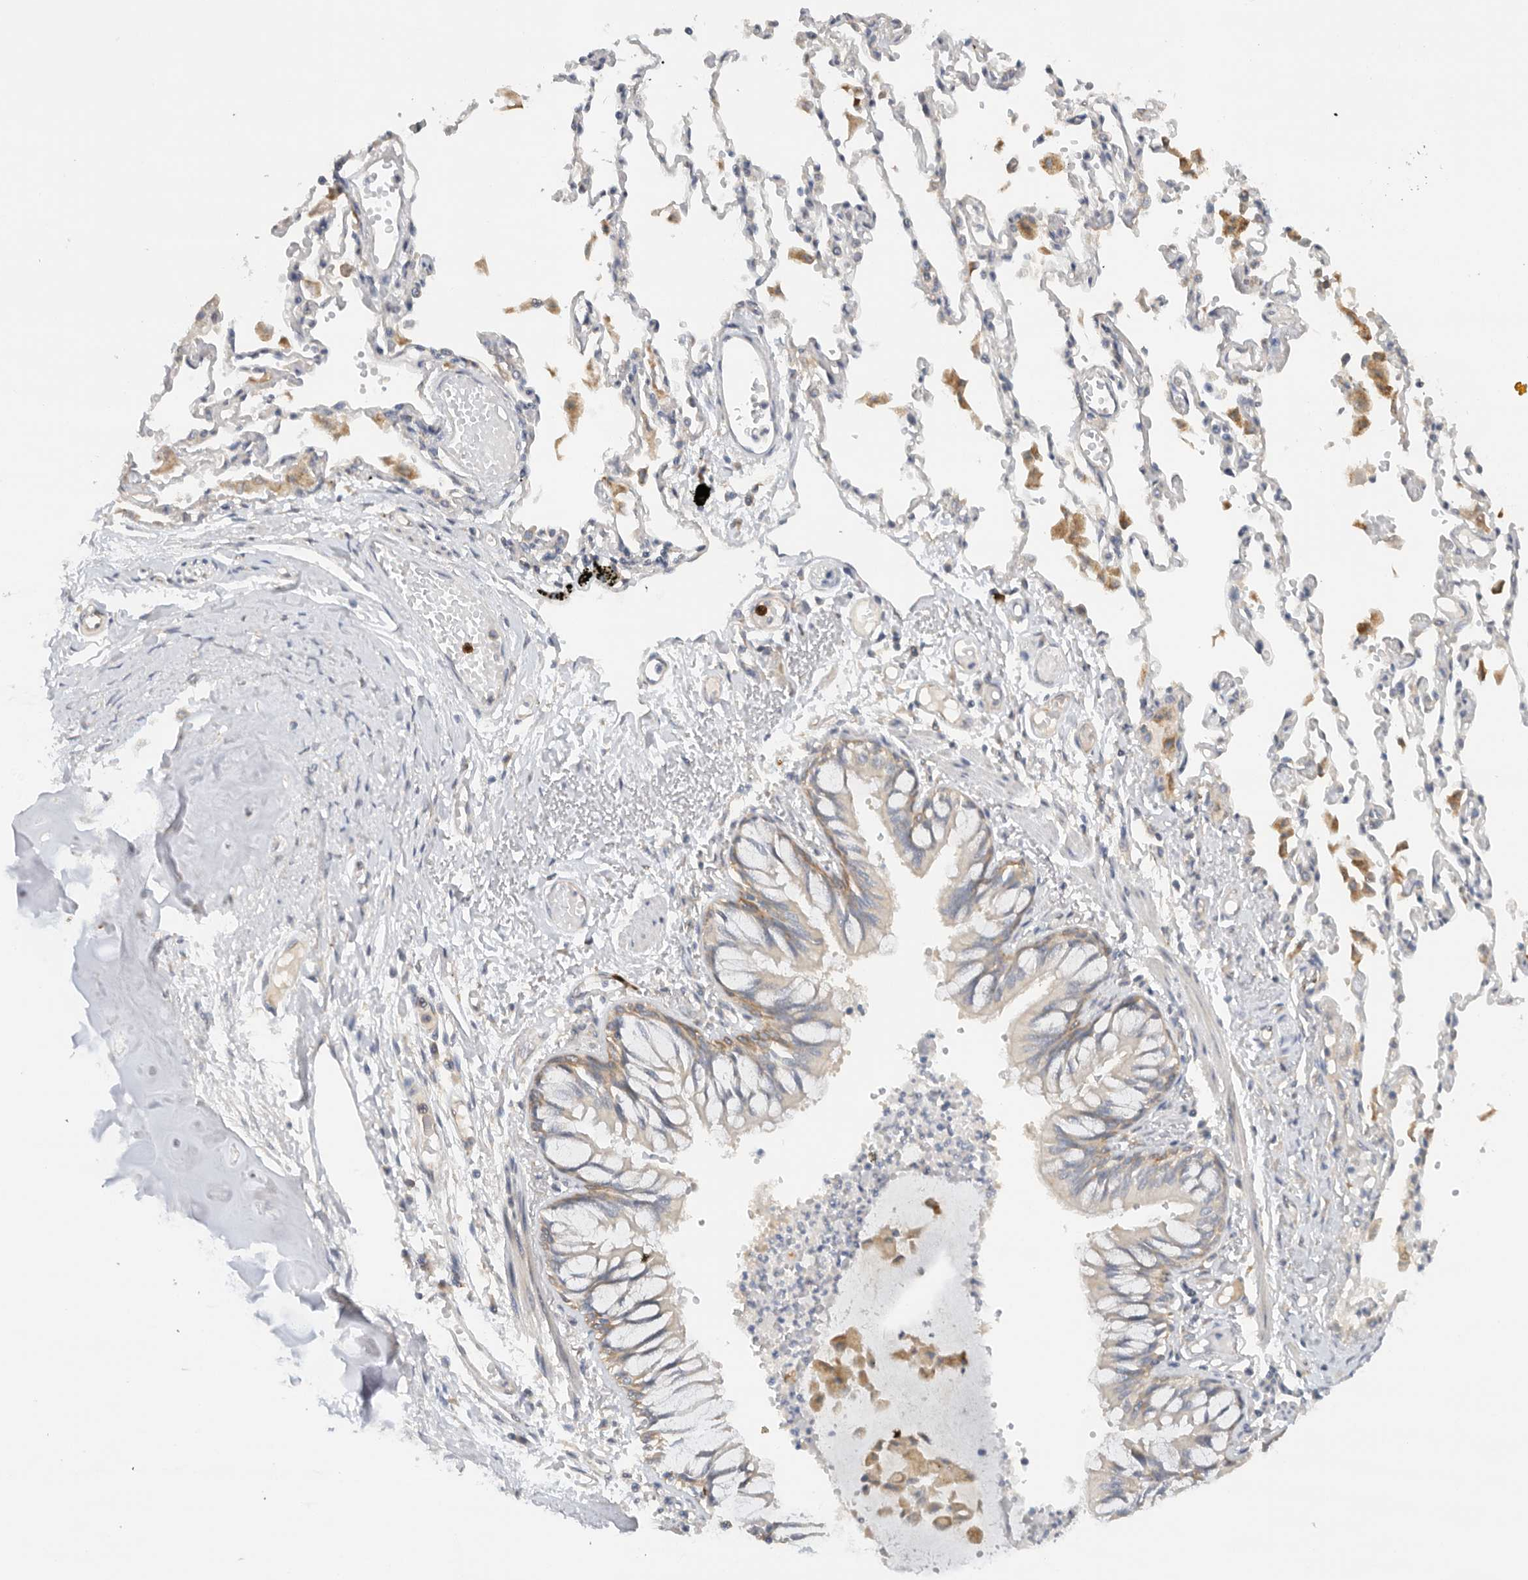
{"staining": {"intensity": "moderate", "quantity": "25%-75%", "location": "cytoplasmic/membranous"}, "tissue": "bronchus", "cell_type": "Respiratory epithelial cells", "image_type": "normal", "snomed": [{"axis": "morphology", "description": "Normal tissue, NOS"}, {"axis": "topography", "description": "Cartilage tissue"}, {"axis": "topography", "description": "Bronchus"}, {"axis": "topography", "description": "Lung"}], "caption": "A brown stain highlights moderate cytoplasmic/membranous expression of a protein in respiratory epithelial cells of unremarkable bronchus. The staining was performed using DAB, with brown indicating positive protein expression. Nuclei are stained blue with hematoxylin.", "gene": "PUM1", "patient": {"sex": "female", "age": 49}}